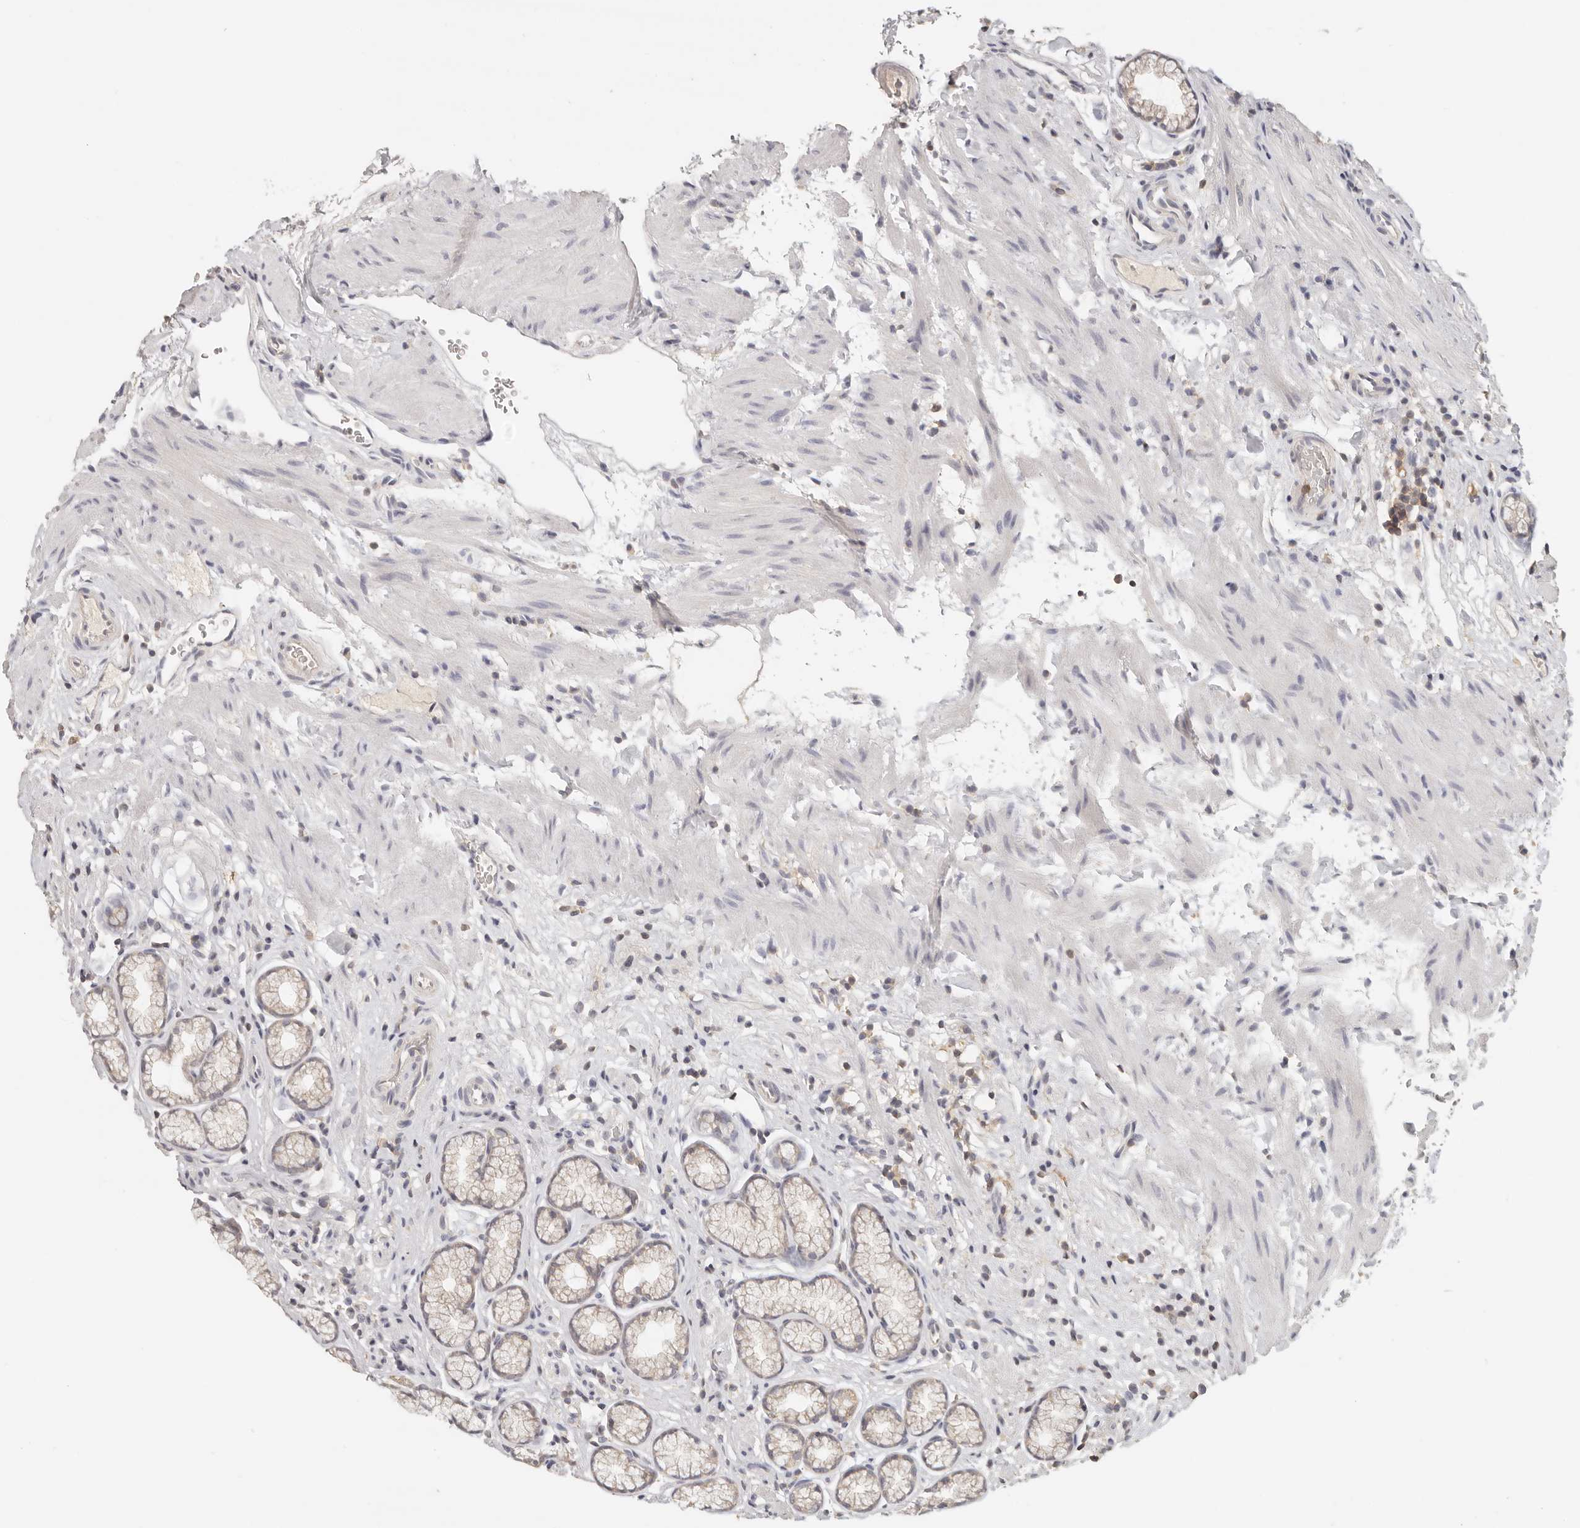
{"staining": {"intensity": "weak", "quantity": ">75%", "location": "cytoplasmic/membranous"}, "tissue": "stomach", "cell_type": "Glandular cells", "image_type": "normal", "snomed": [{"axis": "morphology", "description": "Normal tissue, NOS"}, {"axis": "topography", "description": "Stomach"}], "caption": "IHC histopathology image of unremarkable stomach stained for a protein (brown), which shows low levels of weak cytoplasmic/membranous positivity in approximately >75% of glandular cells.", "gene": "CSK", "patient": {"sex": "male", "age": 42}}